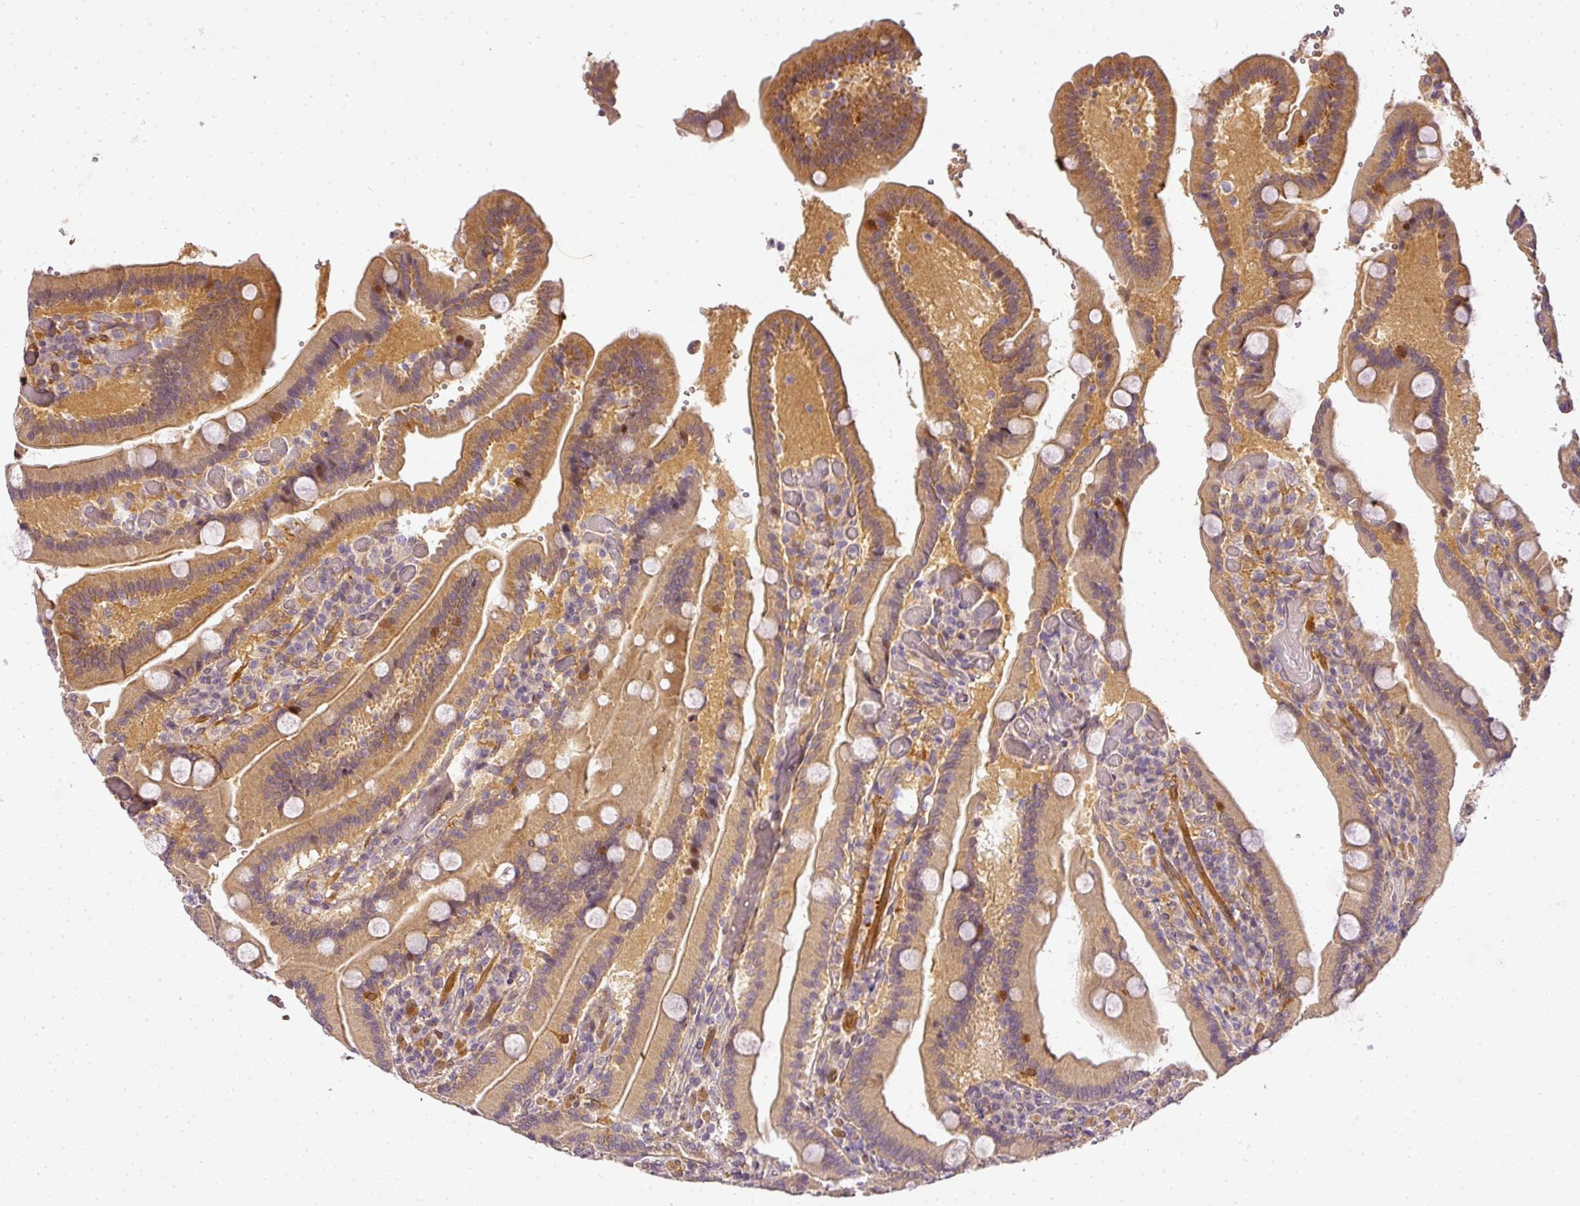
{"staining": {"intensity": "moderate", "quantity": ">75%", "location": "cytoplasmic/membranous"}, "tissue": "duodenum", "cell_type": "Glandular cells", "image_type": "normal", "snomed": [{"axis": "morphology", "description": "Normal tissue, NOS"}, {"axis": "topography", "description": "Duodenum"}], "caption": "Immunohistochemistry (DAB (3,3'-diaminobenzidine)) staining of benign human duodenum reveals moderate cytoplasmic/membranous protein expression in about >75% of glandular cells. The staining is performed using DAB (3,3'-diaminobenzidine) brown chromogen to label protein expression. The nuclei are counter-stained blue using hematoxylin.", "gene": "ADH5", "patient": {"sex": "female", "age": 62}}